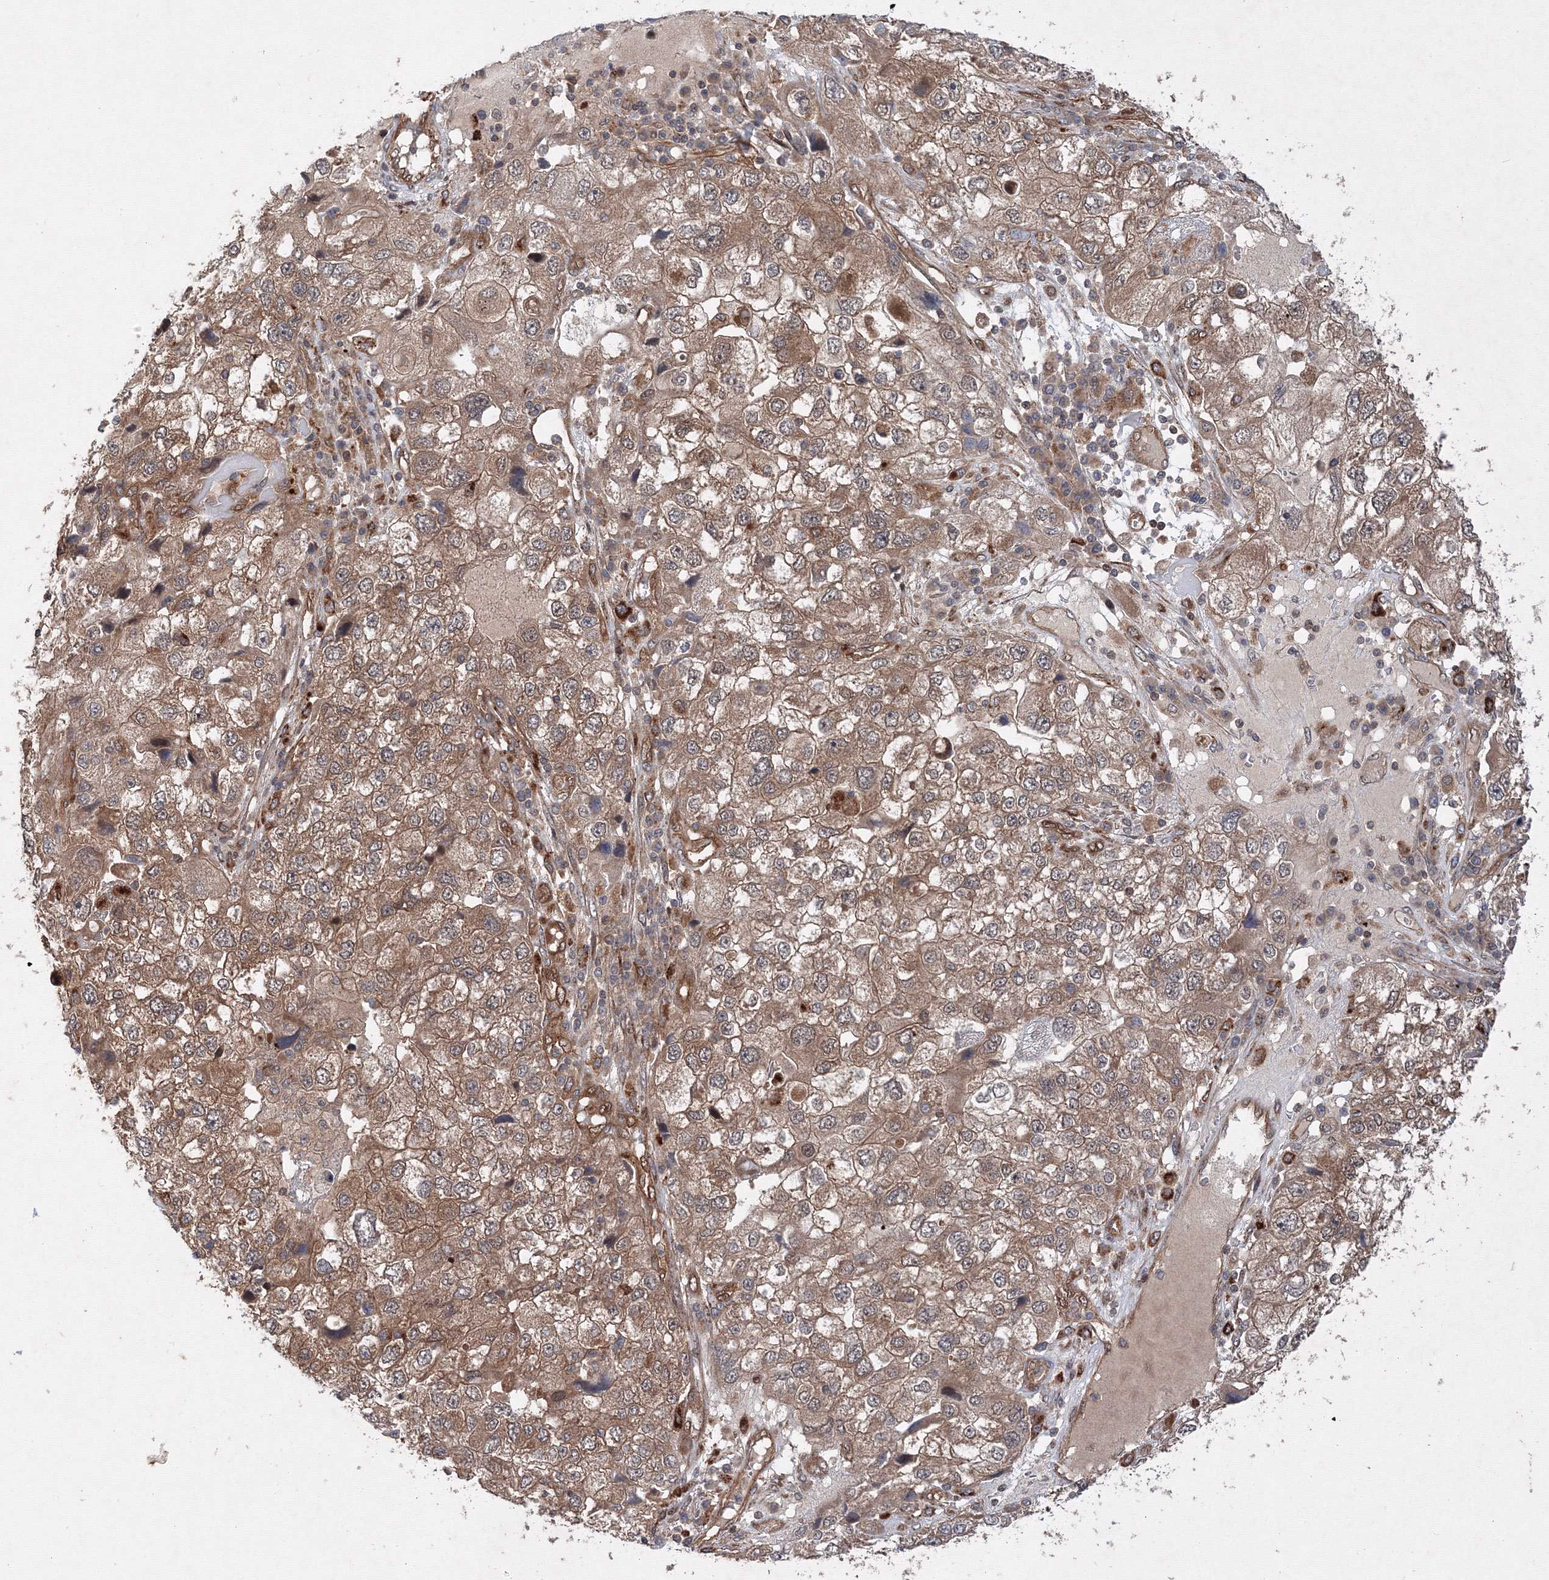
{"staining": {"intensity": "moderate", "quantity": ">75%", "location": "cytoplasmic/membranous"}, "tissue": "endometrial cancer", "cell_type": "Tumor cells", "image_type": "cancer", "snomed": [{"axis": "morphology", "description": "Adenocarcinoma, NOS"}, {"axis": "topography", "description": "Endometrium"}], "caption": "An immunohistochemistry (IHC) image of tumor tissue is shown. Protein staining in brown labels moderate cytoplasmic/membranous positivity in endometrial cancer (adenocarcinoma) within tumor cells. (DAB IHC, brown staining for protein, blue staining for nuclei).", "gene": "DCTD", "patient": {"sex": "female", "age": 49}}